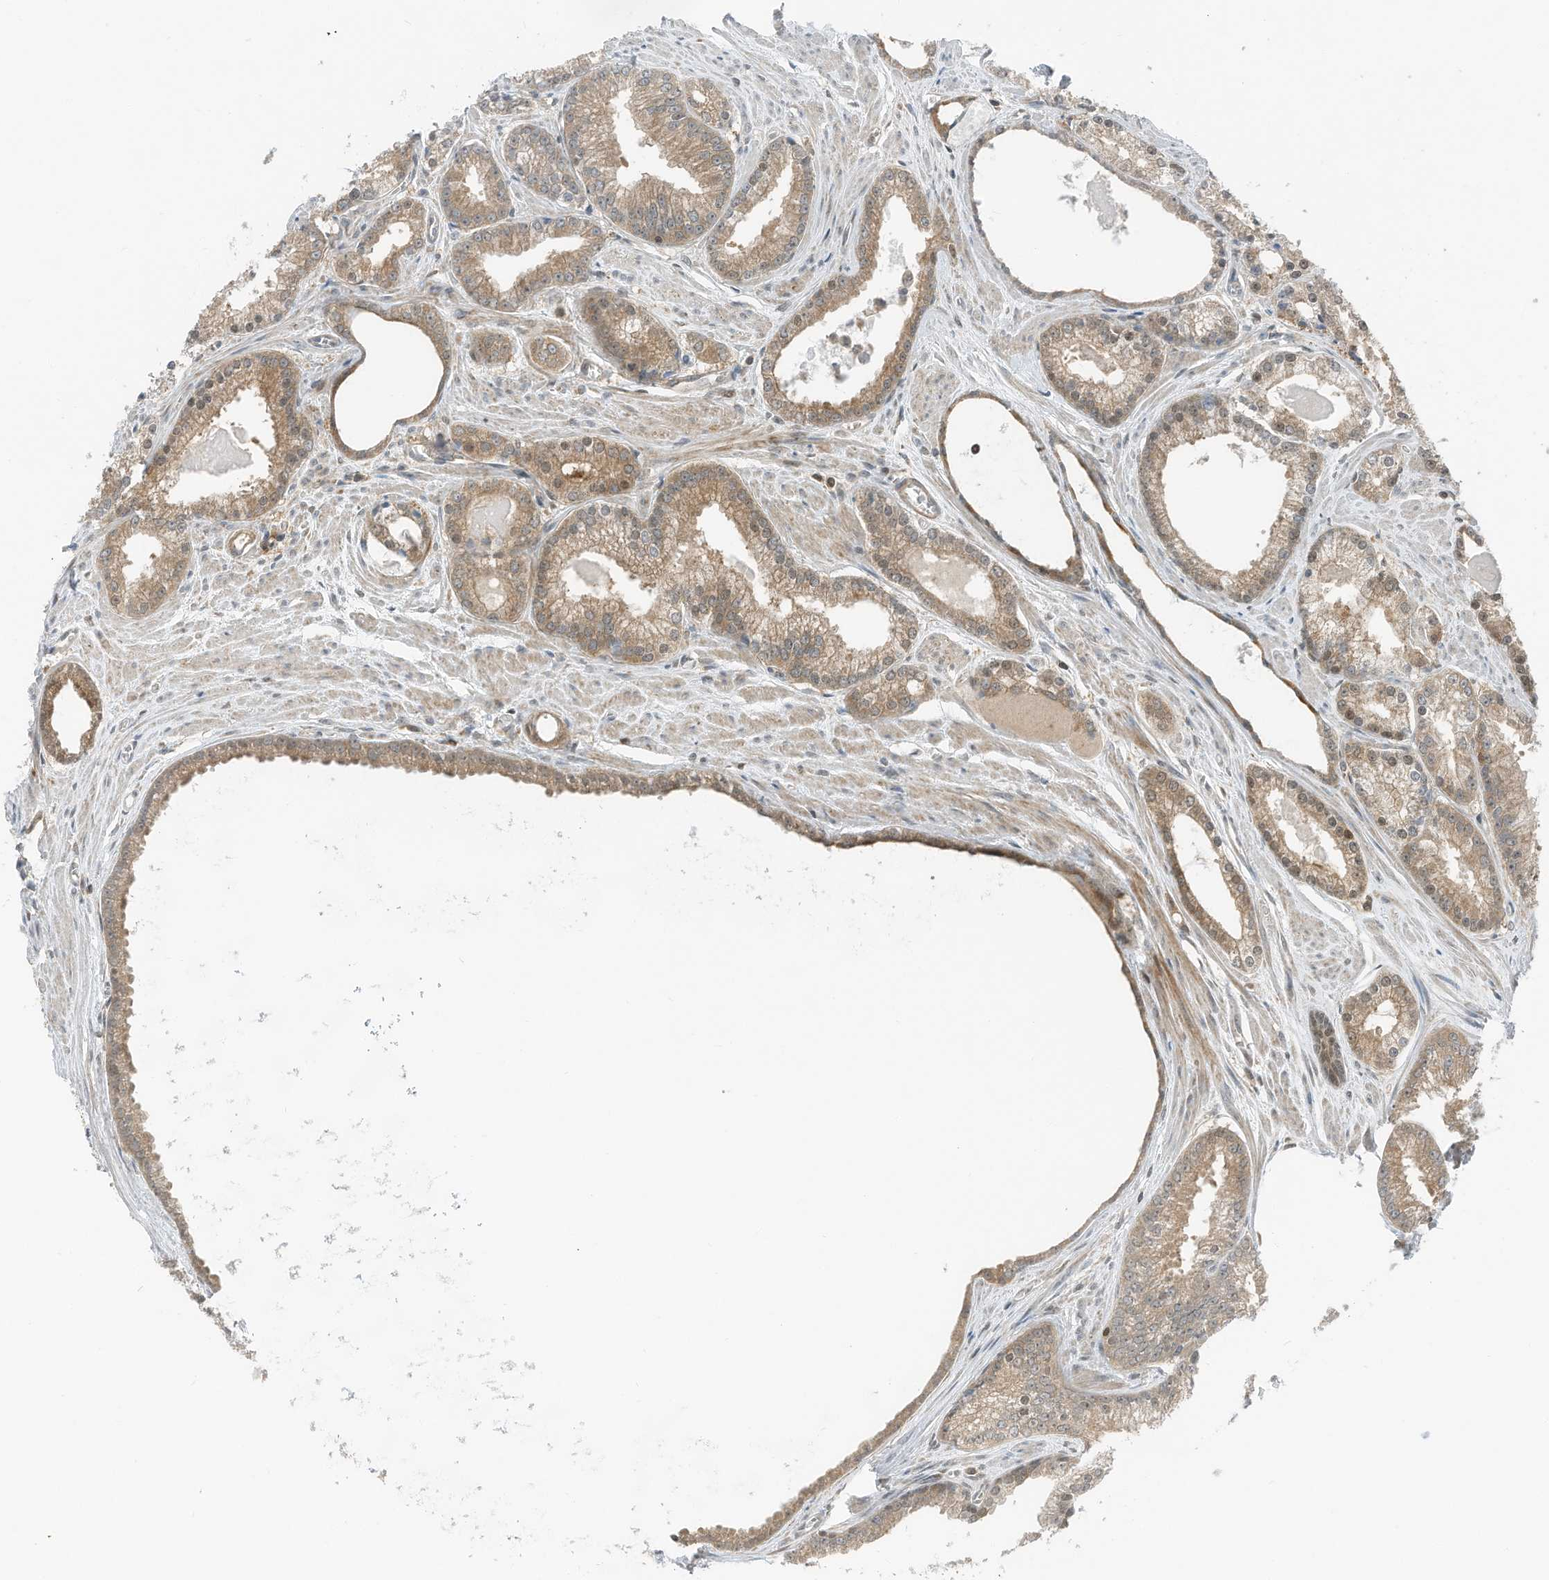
{"staining": {"intensity": "moderate", "quantity": ">75%", "location": "cytoplasmic/membranous"}, "tissue": "prostate cancer", "cell_type": "Tumor cells", "image_type": "cancer", "snomed": [{"axis": "morphology", "description": "Adenocarcinoma, Low grade"}, {"axis": "topography", "description": "Prostate"}], "caption": "IHC of human prostate cancer (low-grade adenocarcinoma) exhibits medium levels of moderate cytoplasmic/membranous staining in about >75% of tumor cells.", "gene": "RMND1", "patient": {"sex": "male", "age": 54}}